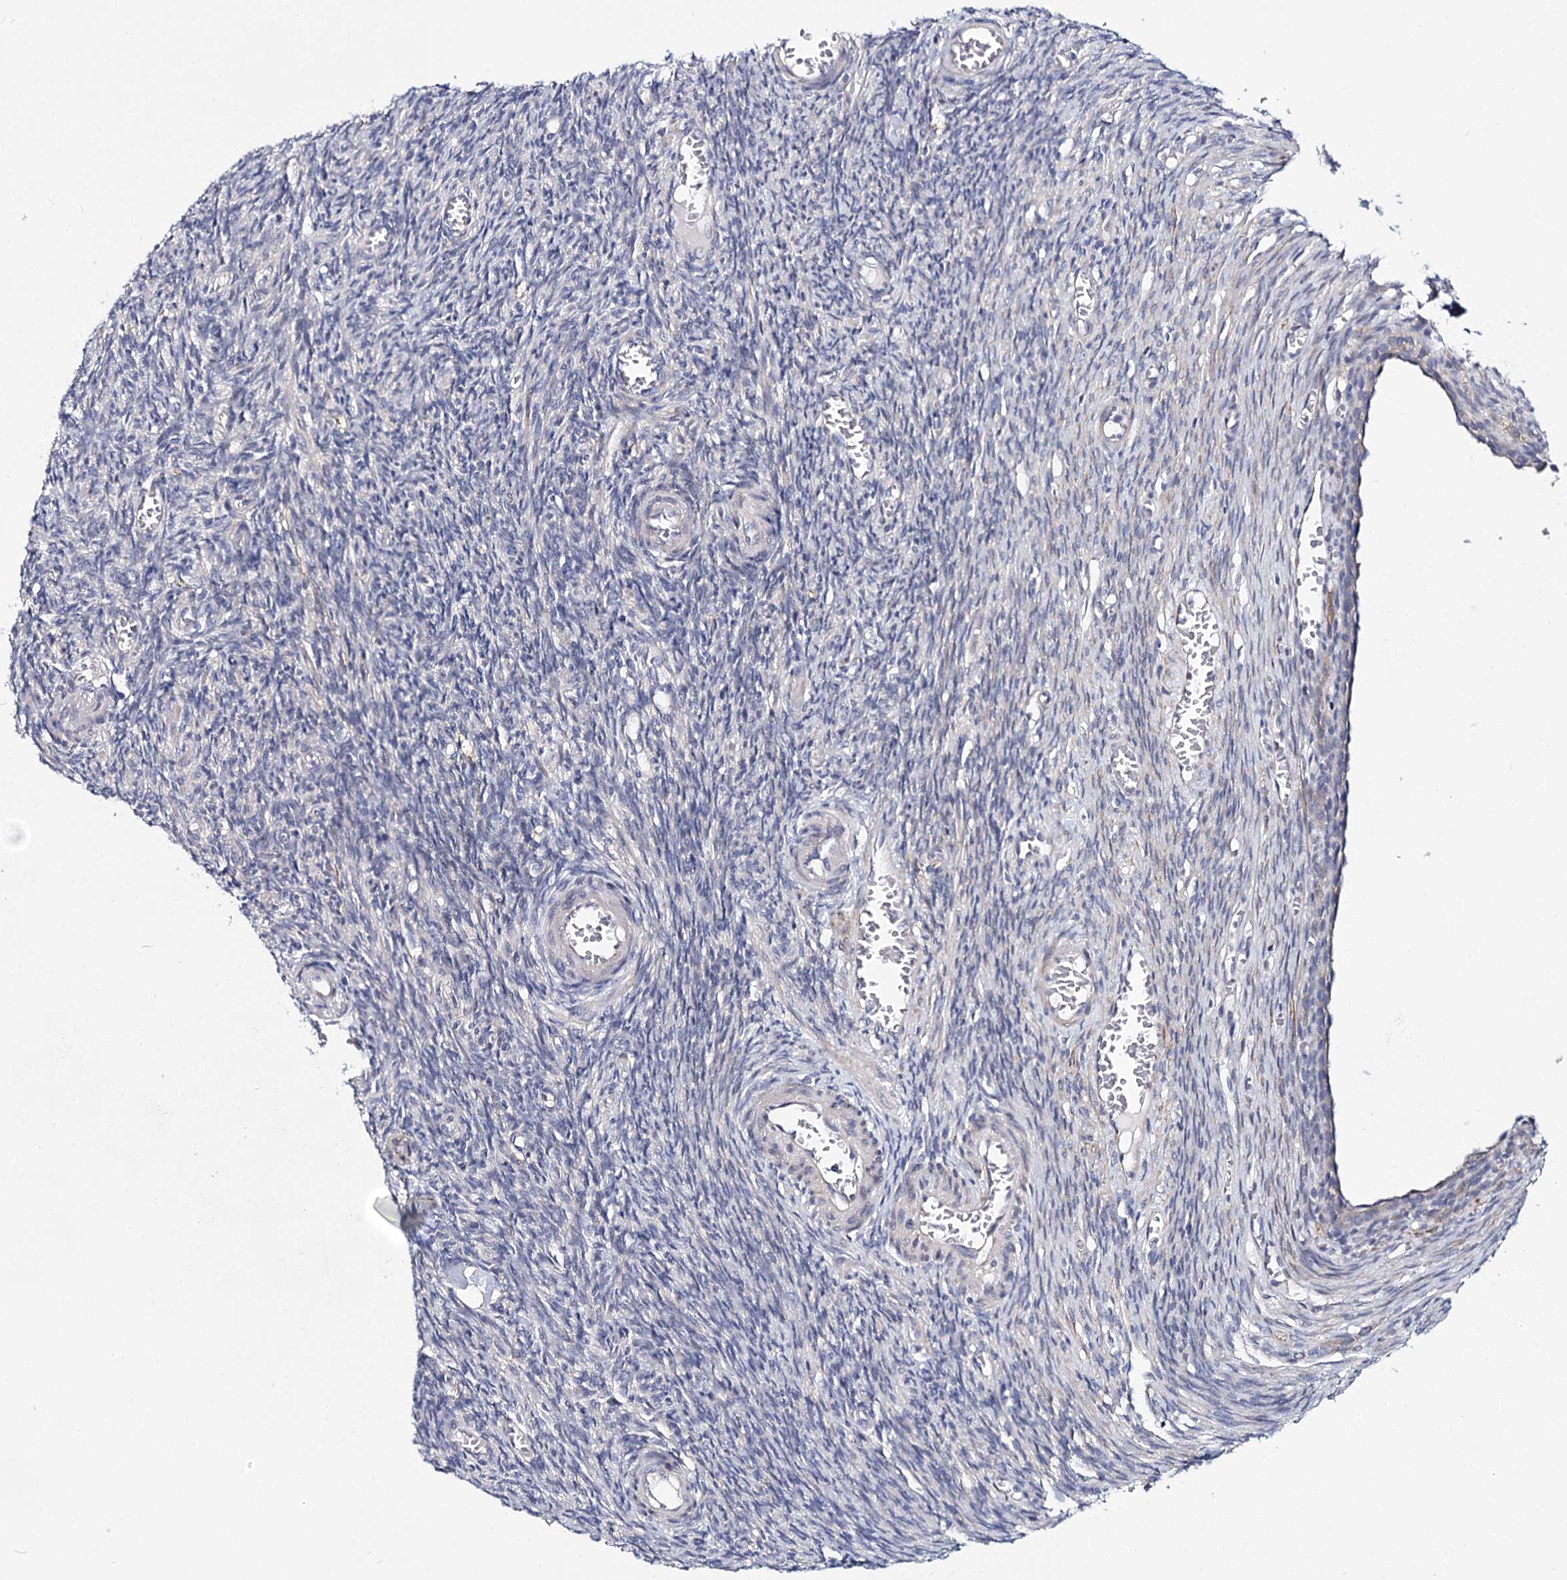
{"staining": {"intensity": "negative", "quantity": "none", "location": "none"}, "tissue": "ovary", "cell_type": "Ovarian stroma cells", "image_type": "normal", "snomed": [{"axis": "morphology", "description": "Normal tissue, NOS"}, {"axis": "topography", "description": "Ovary"}], "caption": "DAB immunohistochemical staining of benign ovary displays no significant expression in ovarian stroma cells.", "gene": "TEX12", "patient": {"sex": "female", "age": 27}}